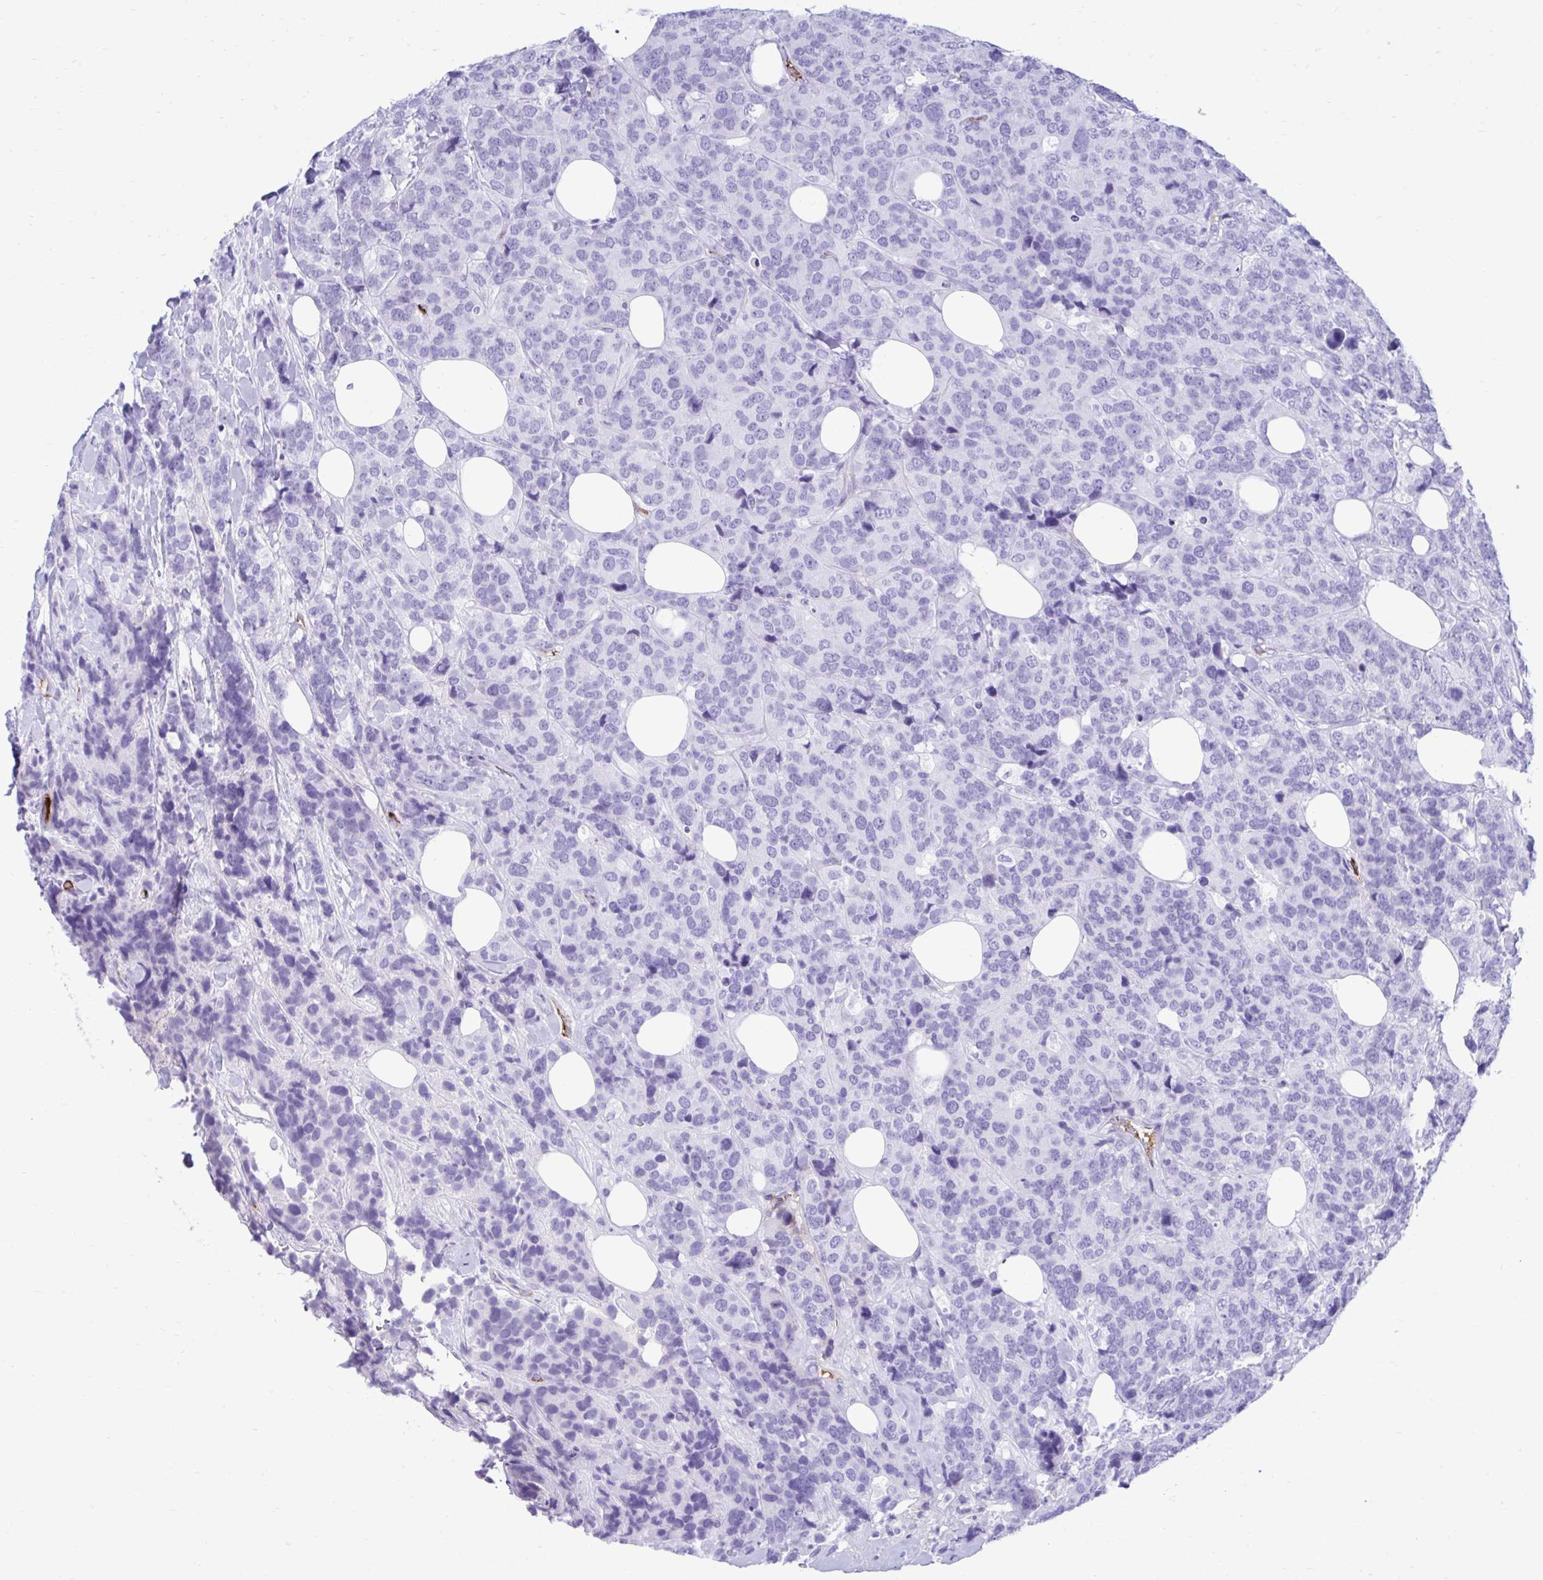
{"staining": {"intensity": "negative", "quantity": "none", "location": "none"}, "tissue": "breast cancer", "cell_type": "Tumor cells", "image_type": "cancer", "snomed": [{"axis": "morphology", "description": "Lobular carcinoma"}, {"axis": "topography", "description": "Breast"}], "caption": "Tumor cells are negative for protein expression in human lobular carcinoma (breast).", "gene": "SMIM9", "patient": {"sex": "female", "age": 59}}